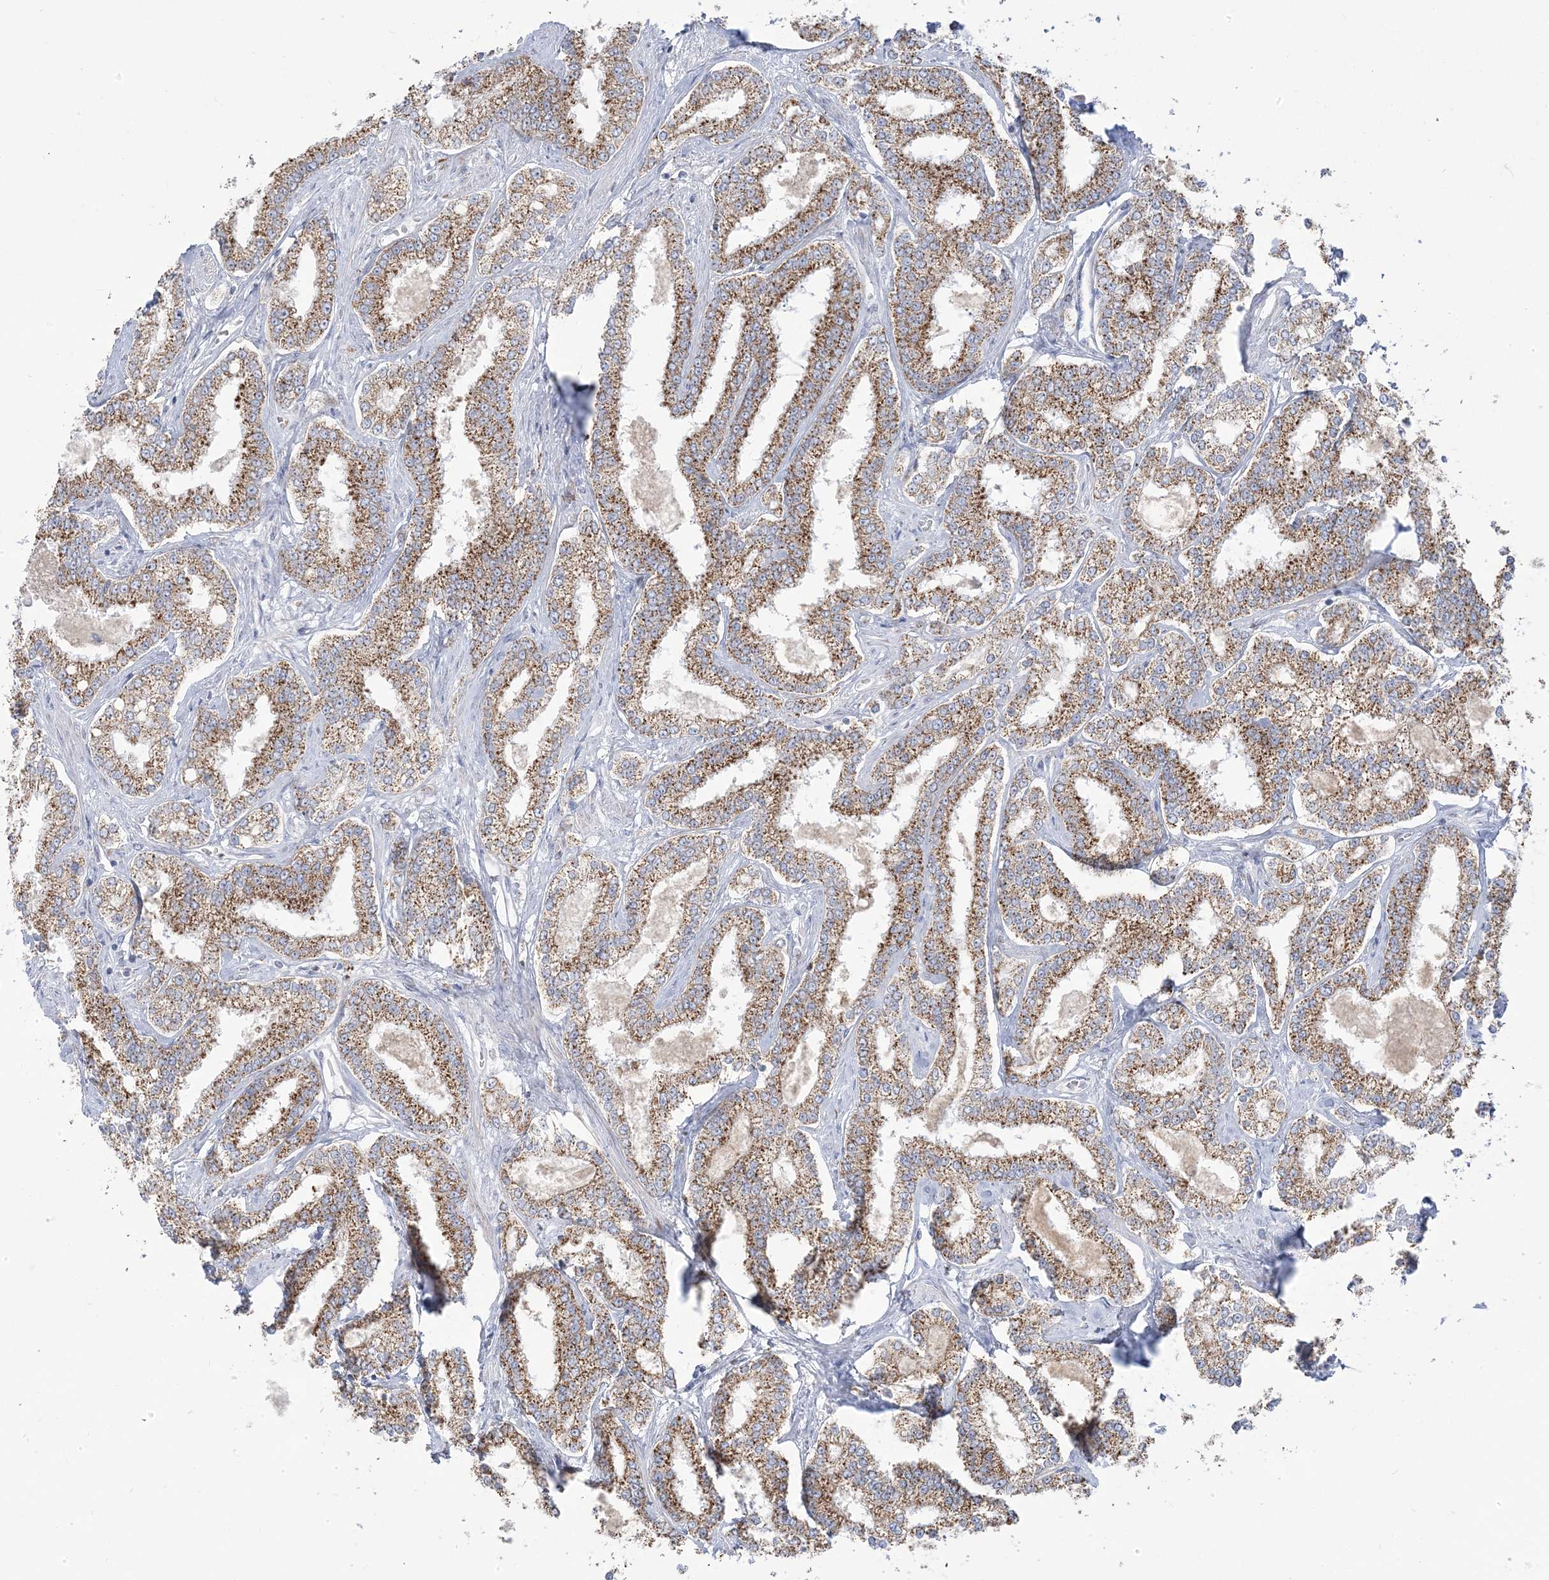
{"staining": {"intensity": "moderate", "quantity": ">75%", "location": "cytoplasmic/membranous"}, "tissue": "prostate cancer", "cell_type": "Tumor cells", "image_type": "cancer", "snomed": [{"axis": "morphology", "description": "Normal tissue, NOS"}, {"axis": "morphology", "description": "Adenocarcinoma, High grade"}, {"axis": "topography", "description": "Prostate"}], "caption": "High-magnification brightfield microscopy of high-grade adenocarcinoma (prostate) stained with DAB (brown) and counterstained with hematoxylin (blue). tumor cells exhibit moderate cytoplasmic/membranous positivity is appreciated in approximately>75% of cells. (Brightfield microscopy of DAB IHC at high magnification).", "gene": "PCCB", "patient": {"sex": "male", "age": 83}}